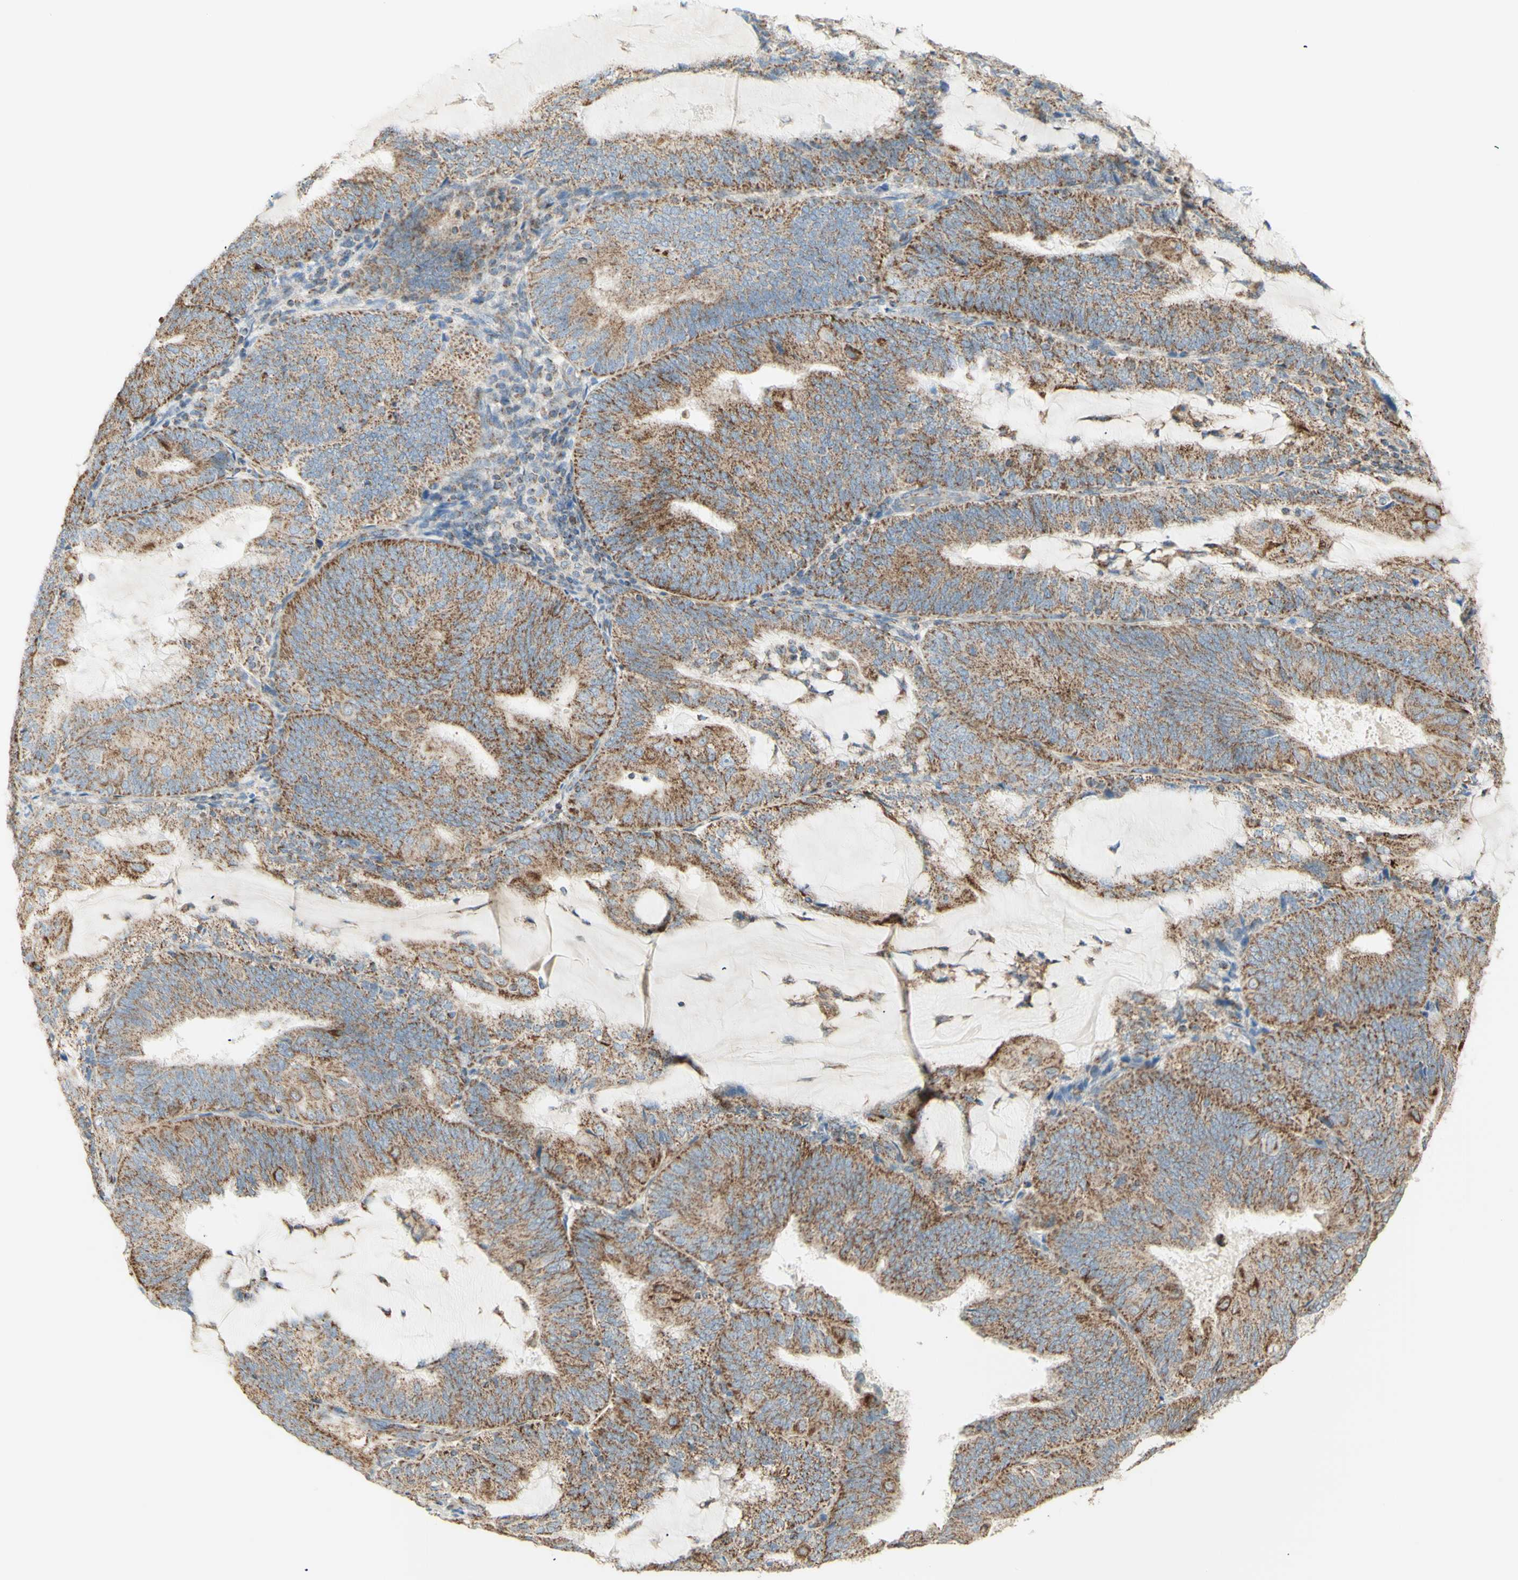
{"staining": {"intensity": "weak", "quantity": ">75%", "location": "cytoplasmic/membranous"}, "tissue": "endometrial cancer", "cell_type": "Tumor cells", "image_type": "cancer", "snomed": [{"axis": "morphology", "description": "Adenocarcinoma, NOS"}, {"axis": "topography", "description": "Endometrium"}], "caption": "High-power microscopy captured an immunohistochemistry (IHC) image of endometrial adenocarcinoma, revealing weak cytoplasmic/membranous staining in approximately >75% of tumor cells.", "gene": "LETM1", "patient": {"sex": "female", "age": 81}}